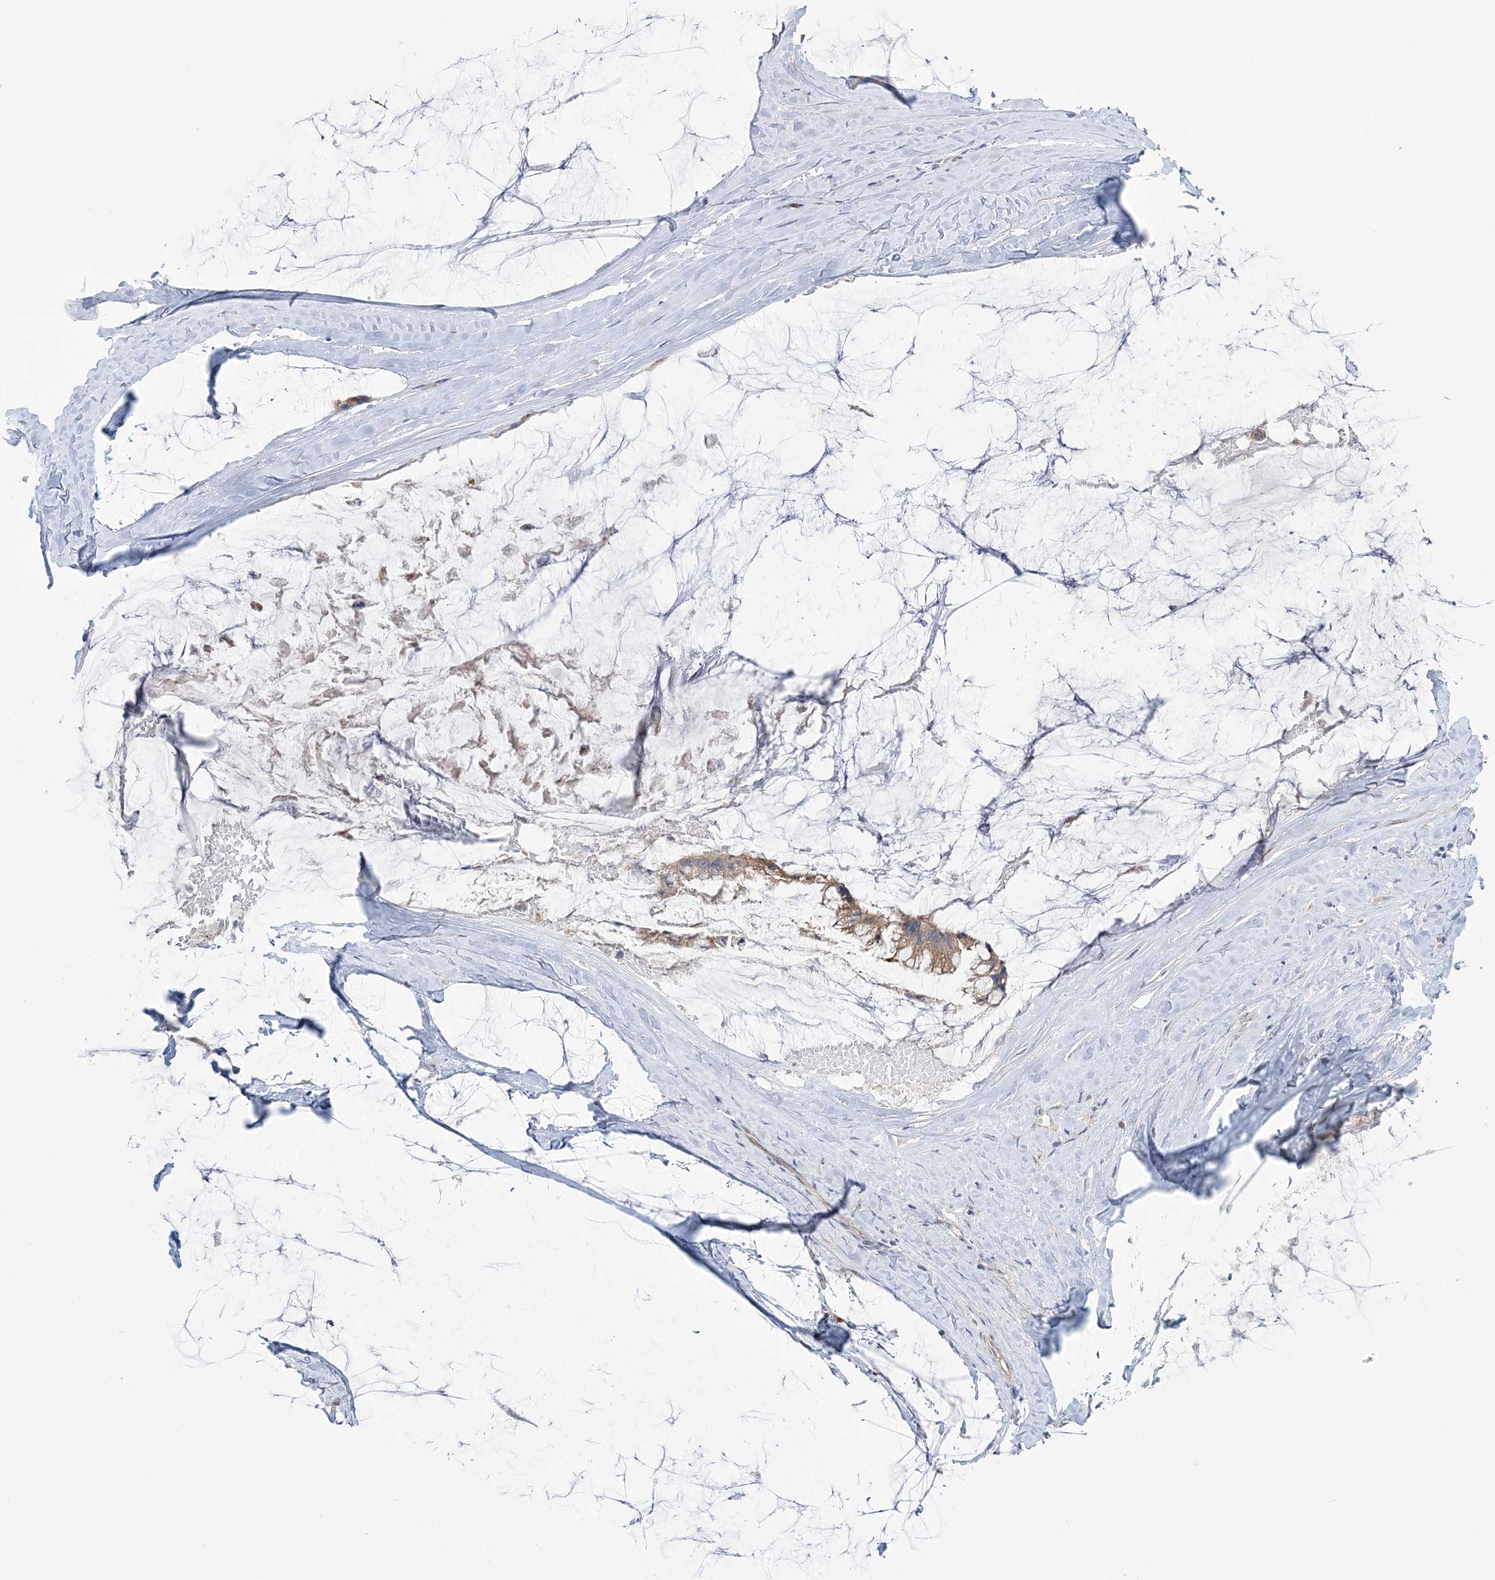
{"staining": {"intensity": "moderate", "quantity": "25%-75%", "location": "cytoplasmic/membranous"}, "tissue": "ovarian cancer", "cell_type": "Tumor cells", "image_type": "cancer", "snomed": [{"axis": "morphology", "description": "Cystadenocarcinoma, mucinous, NOS"}, {"axis": "topography", "description": "Ovary"}], "caption": "Immunohistochemical staining of human ovarian mucinous cystadenocarcinoma shows moderate cytoplasmic/membranous protein staining in about 25%-75% of tumor cells.", "gene": "MMADHC", "patient": {"sex": "female", "age": 39}}